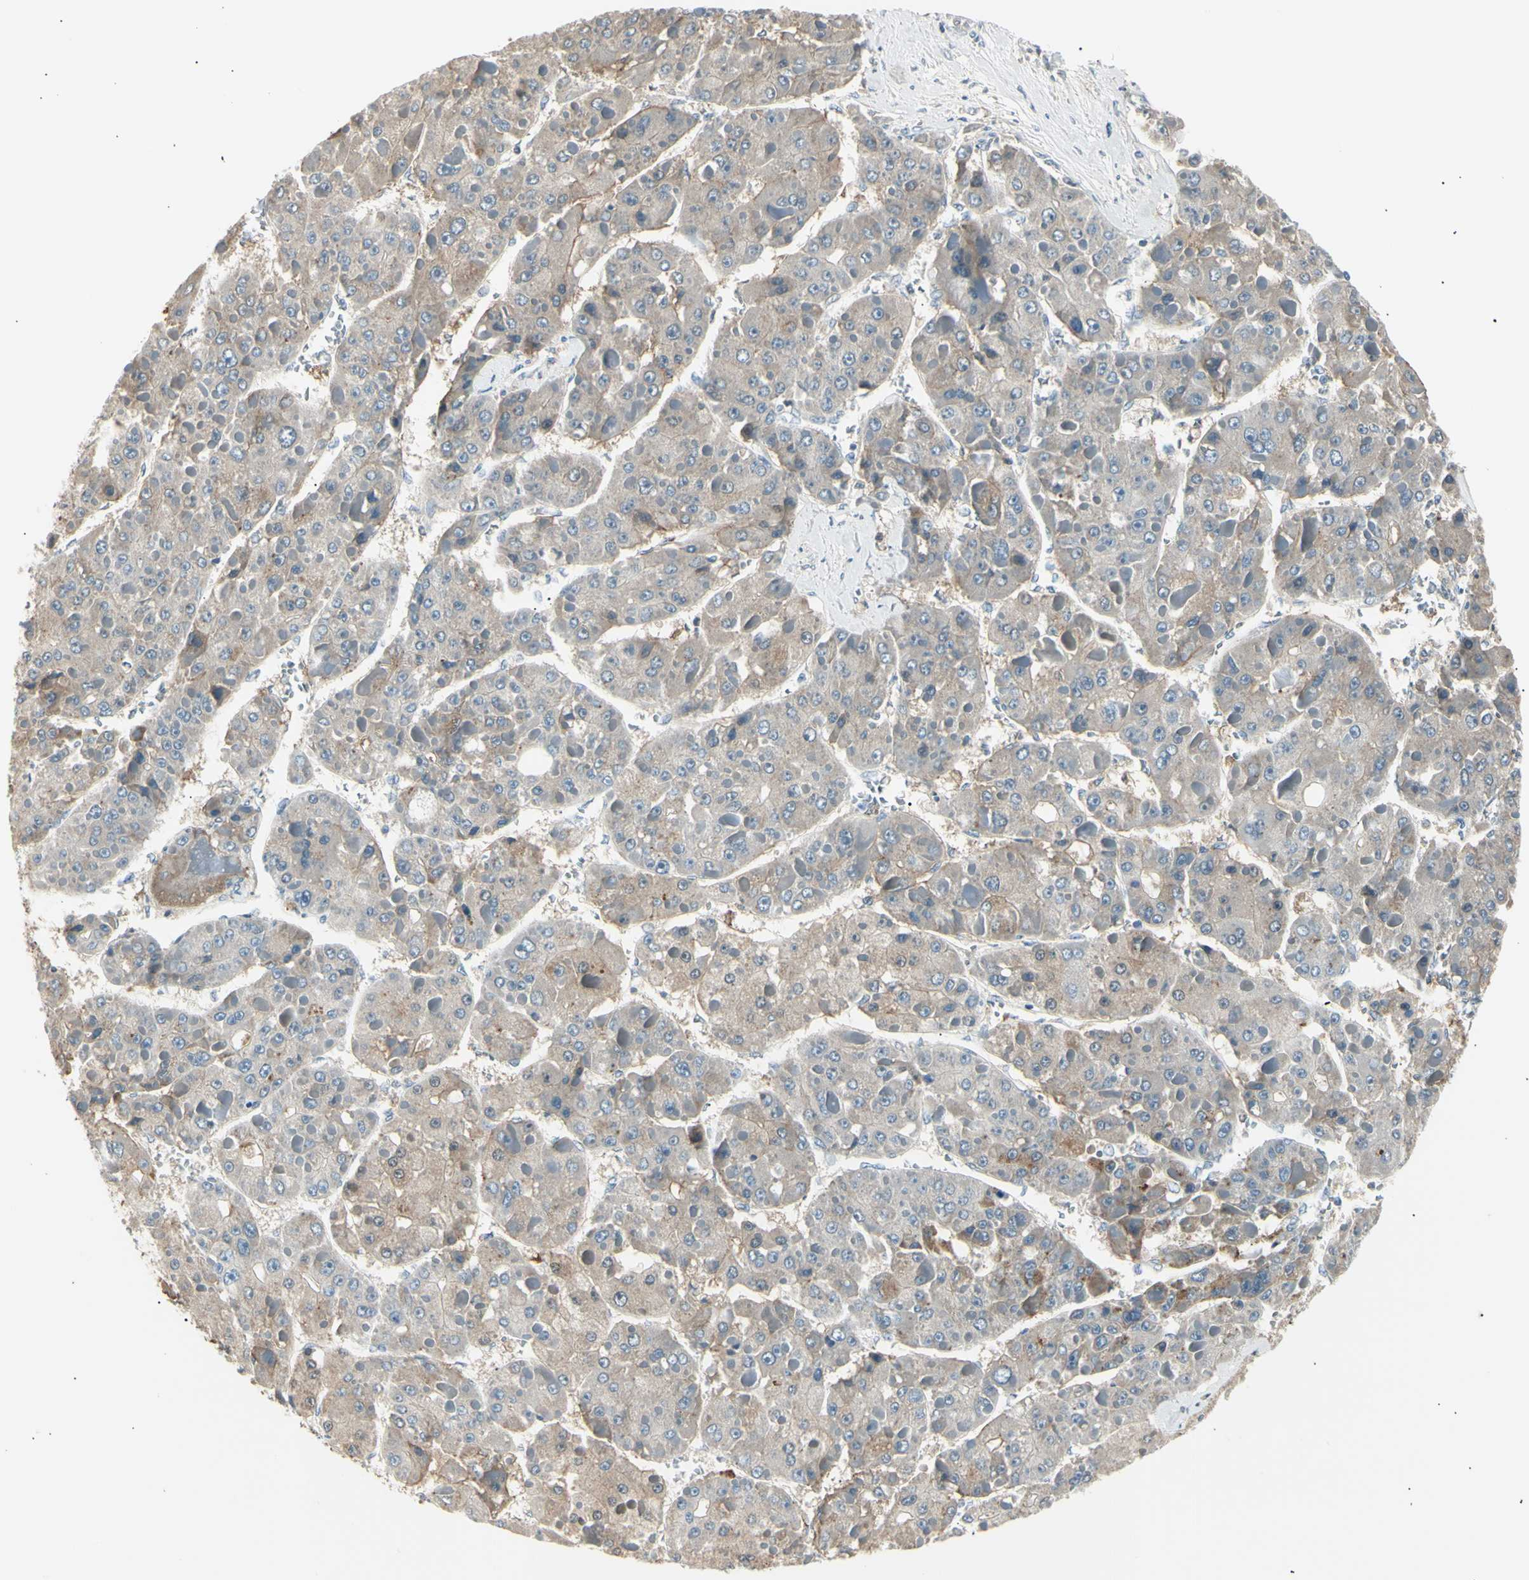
{"staining": {"intensity": "weak", "quantity": ">75%", "location": "cytoplasmic/membranous"}, "tissue": "liver cancer", "cell_type": "Tumor cells", "image_type": "cancer", "snomed": [{"axis": "morphology", "description": "Carcinoma, Hepatocellular, NOS"}, {"axis": "topography", "description": "Liver"}], "caption": "Liver hepatocellular carcinoma tissue exhibits weak cytoplasmic/membranous expression in approximately >75% of tumor cells, visualized by immunohistochemistry. The staining was performed using DAB (3,3'-diaminobenzidine), with brown indicating positive protein expression. Nuclei are stained blue with hematoxylin.", "gene": "LHPP", "patient": {"sex": "female", "age": 73}}